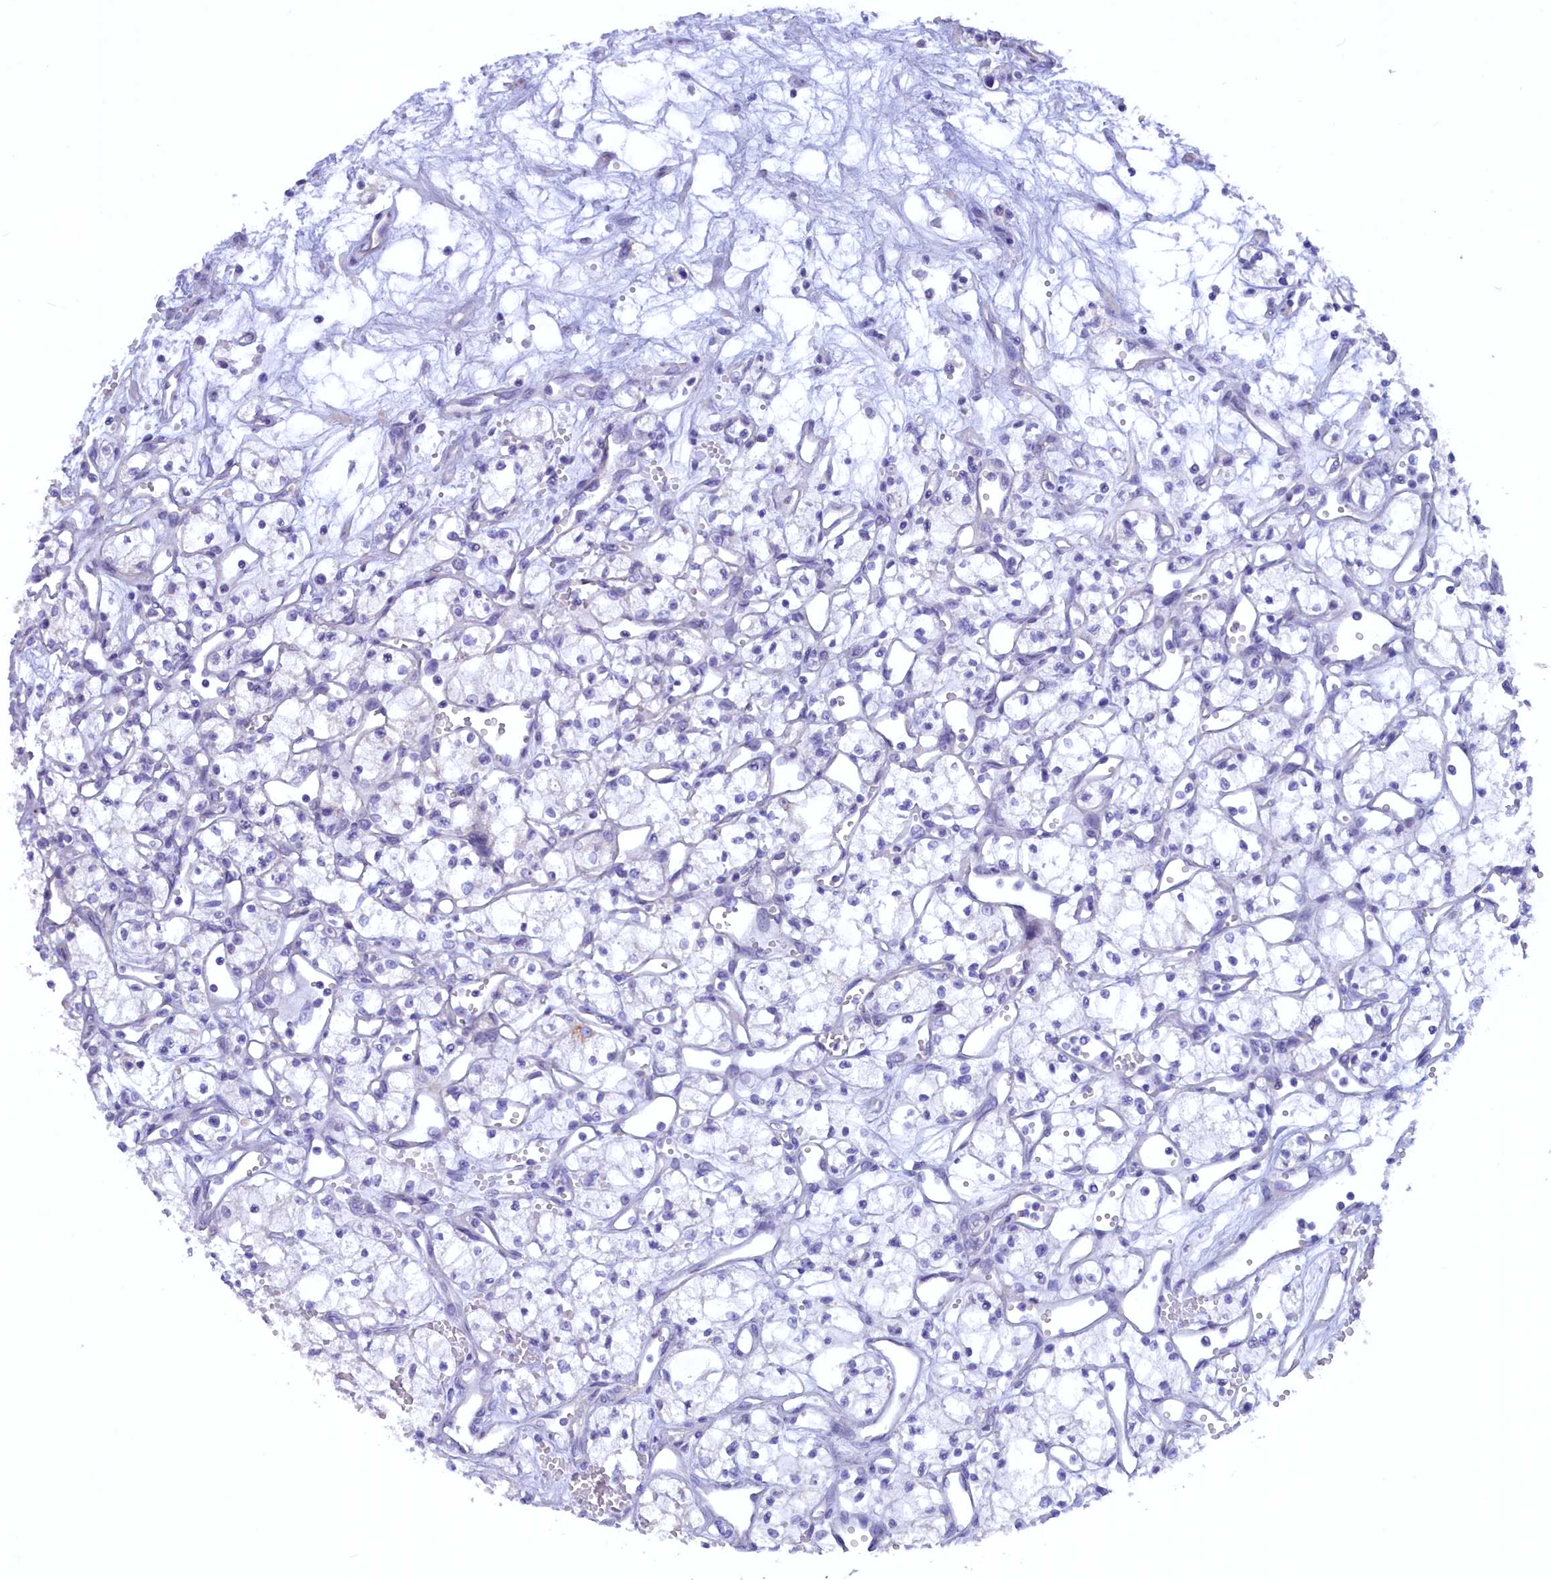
{"staining": {"intensity": "negative", "quantity": "none", "location": "none"}, "tissue": "renal cancer", "cell_type": "Tumor cells", "image_type": "cancer", "snomed": [{"axis": "morphology", "description": "Adenocarcinoma, NOS"}, {"axis": "topography", "description": "Kidney"}], "caption": "An immunohistochemistry (IHC) image of adenocarcinoma (renal) is shown. There is no staining in tumor cells of adenocarcinoma (renal).", "gene": "ZSWIM4", "patient": {"sex": "male", "age": 59}}